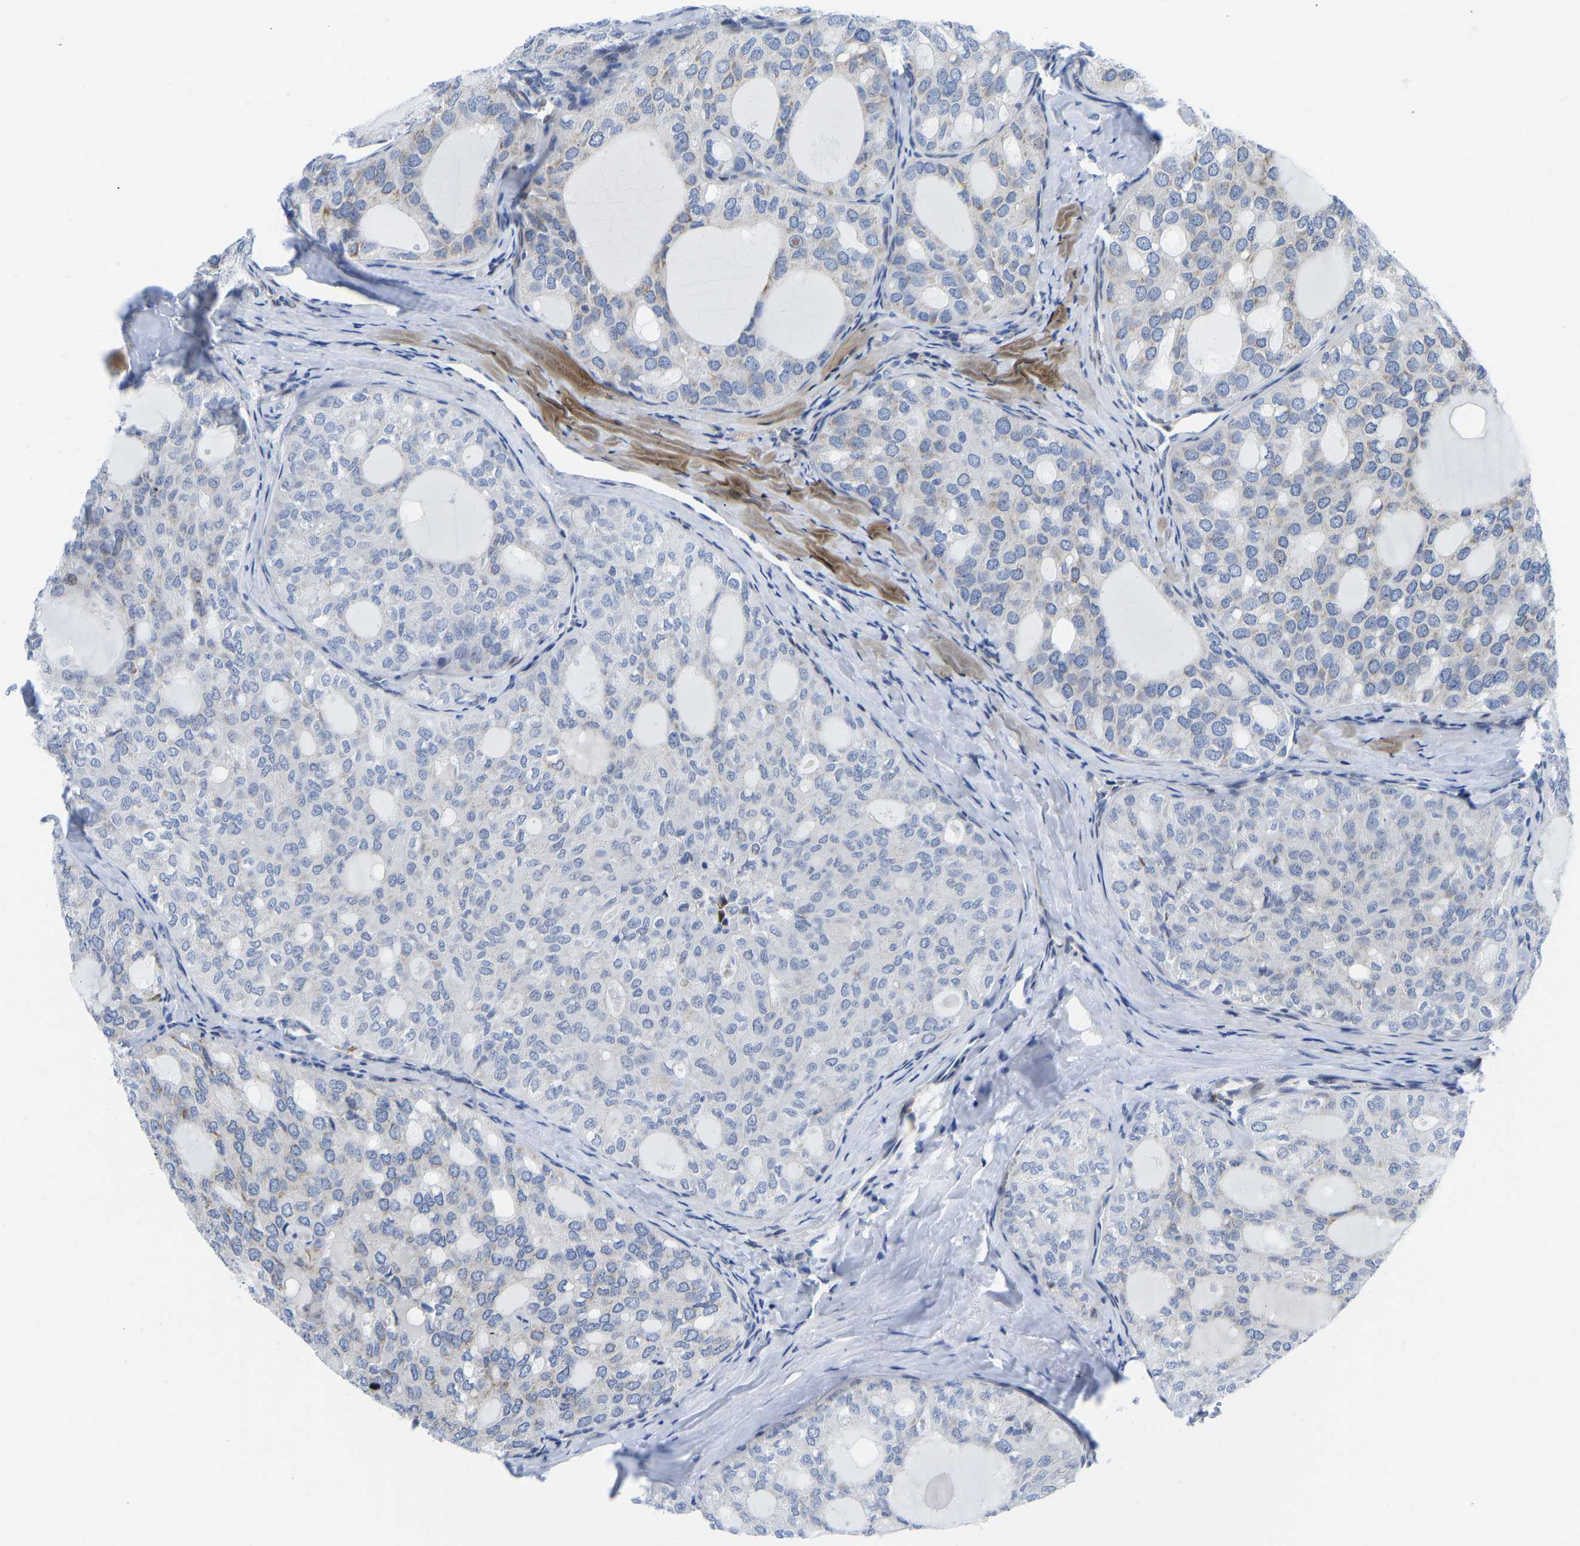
{"staining": {"intensity": "moderate", "quantity": "<25%", "location": "cytoplasmic/membranous"}, "tissue": "thyroid cancer", "cell_type": "Tumor cells", "image_type": "cancer", "snomed": [{"axis": "morphology", "description": "Follicular adenoma carcinoma, NOS"}, {"axis": "topography", "description": "Thyroid gland"}], "caption": "Immunohistochemical staining of human thyroid cancer (follicular adenoma carcinoma) demonstrates low levels of moderate cytoplasmic/membranous positivity in about <25% of tumor cells.", "gene": "HDAC5", "patient": {"sex": "male", "age": 75}}